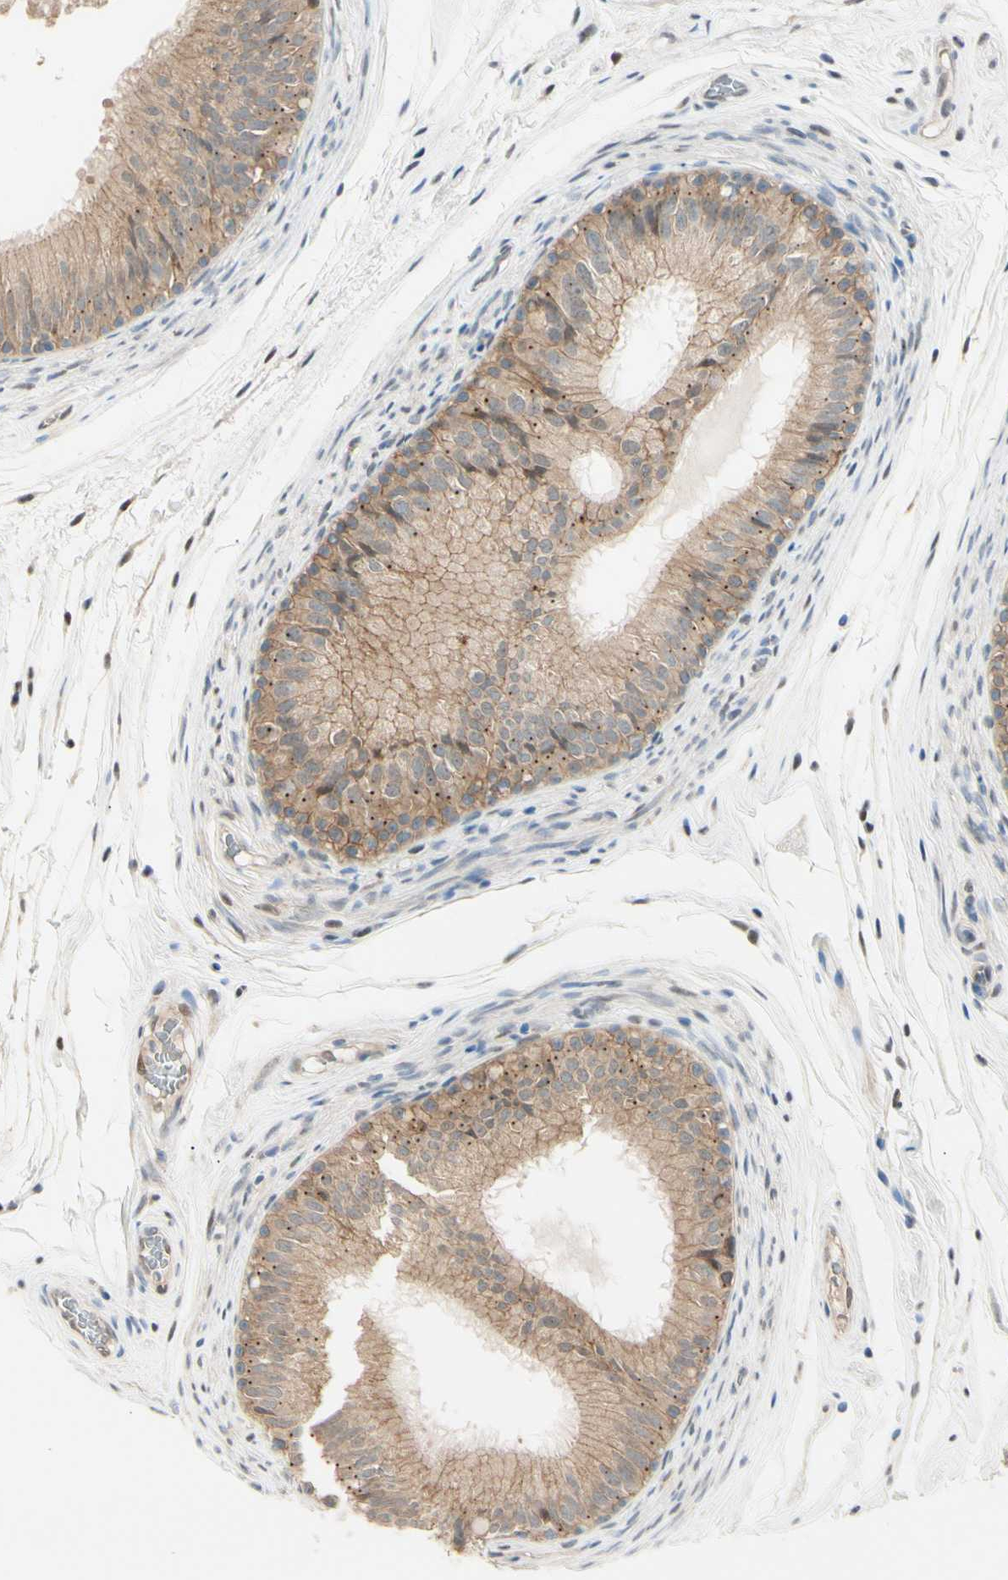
{"staining": {"intensity": "moderate", "quantity": ">75%", "location": "cytoplasmic/membranous"}, "tissue": "epididymis", "cell_type": "Glandular cells", "image_type": "normal", "snomed": [{"axis": "morphology", "description": "Normal tissue, NOS"}, {"axis": "topography", "description": "Epididymis"}], "caption": "Moderate cytoplasmic/membranous protein staining is seen in approximately >75% of glandular cells in epididymis. (Stains: DAB in brown, nuclei in blue, Microscopy: brightfield microscopy at high magnification).", "gene": "PTTG1", "patient": {"sex": "male", "age": 36}}